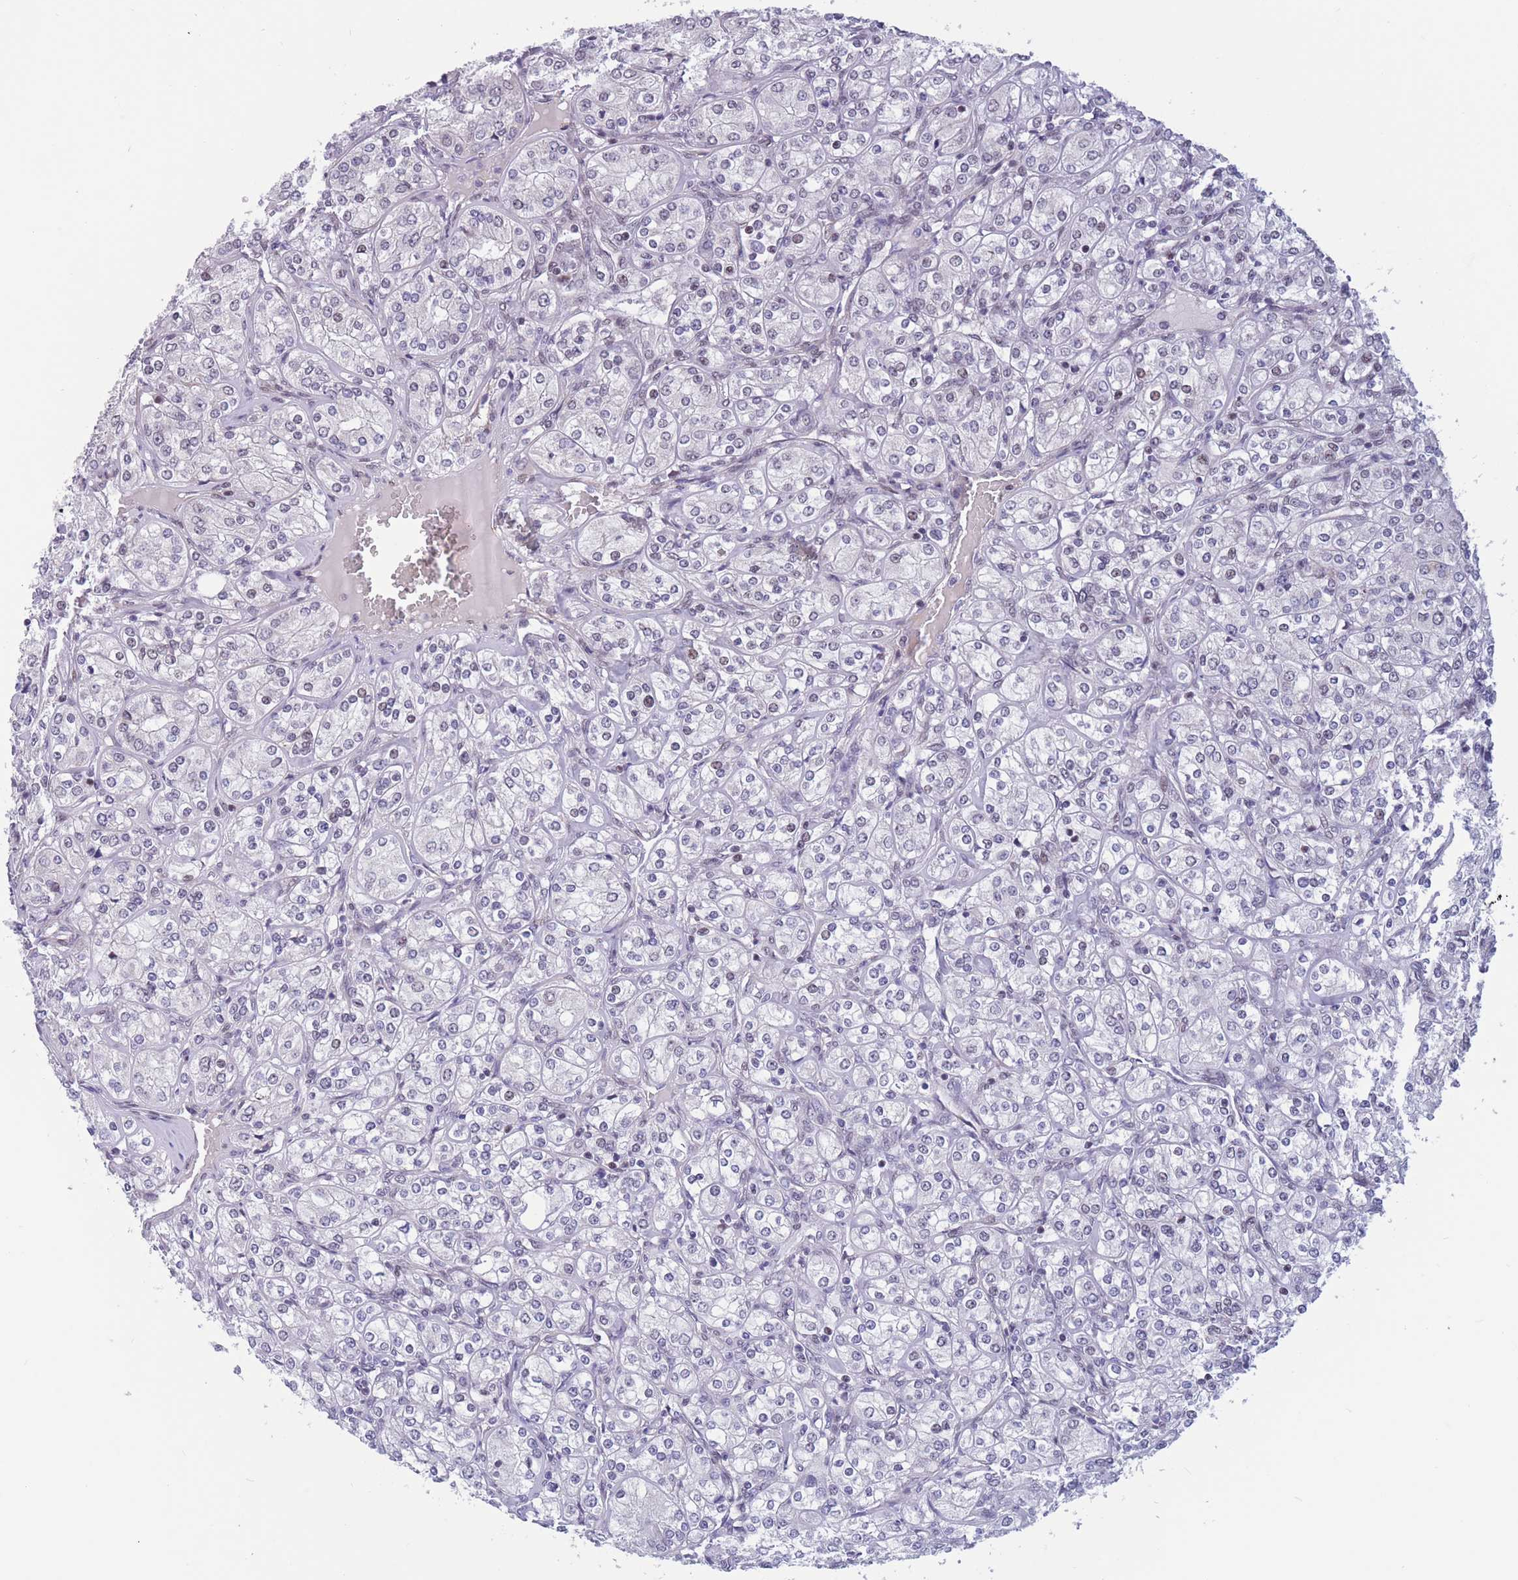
{"staining": {"intensity": "negative", "quantity": "none", "location": "none"}, "tissue": "renal cancer", "cell_type": "Tumor cells", "image_type": "cancer", "snomed": [{"axis": "morphology", "description": "Adenocarcinoma, NOS"}, {"axis": "topography", "description": "Kidney"}], "caption": "Immunohistochemistry (IHC) of human adenocarcinoma (renal) demonstrates no staining in tumor cells.", "gene": "BCL9L", "patient": {"sex": "male", "age": 77}}